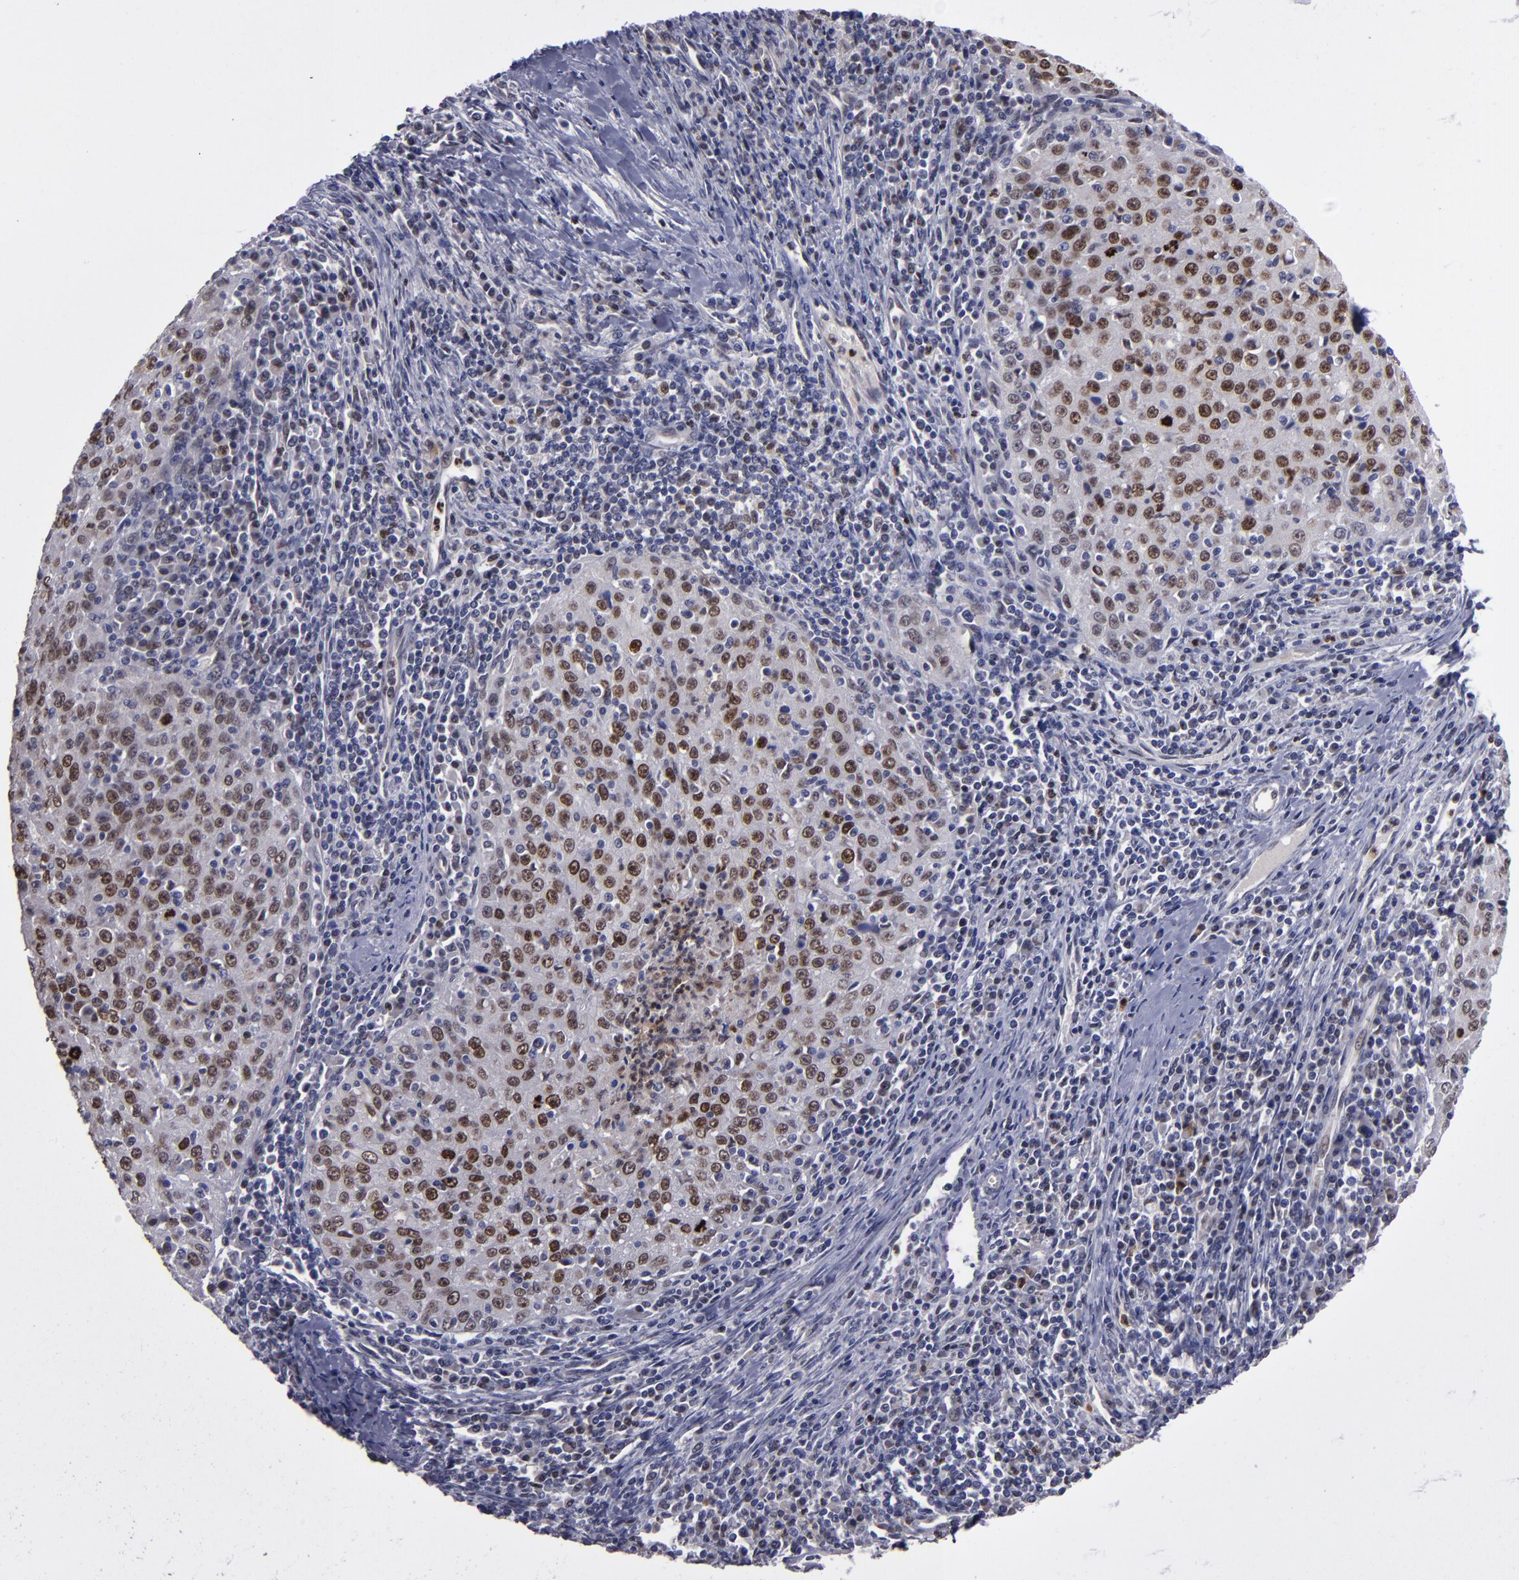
{"staining": {"intensity": "moderate", "quantity": "25%-75%", "location": "nuclear"}, "tissue": "cervical cancer", "cell_type": "Tumor cells", "image_type": "cancer", "snomed": [{"axis": "morphology", "description": "Squamous cell carcinoma, NOS"}, {"axis": "topography", "description": "Cervix"}], "caption": "A micrograph showing moderate nuclear staining in approximately 25%-75% of tumor cells in cervical cancer, as visualized by brown immunohistochemical staining.", "gene": "RREB1", "patient": {"sex": "female", "age": 27}}